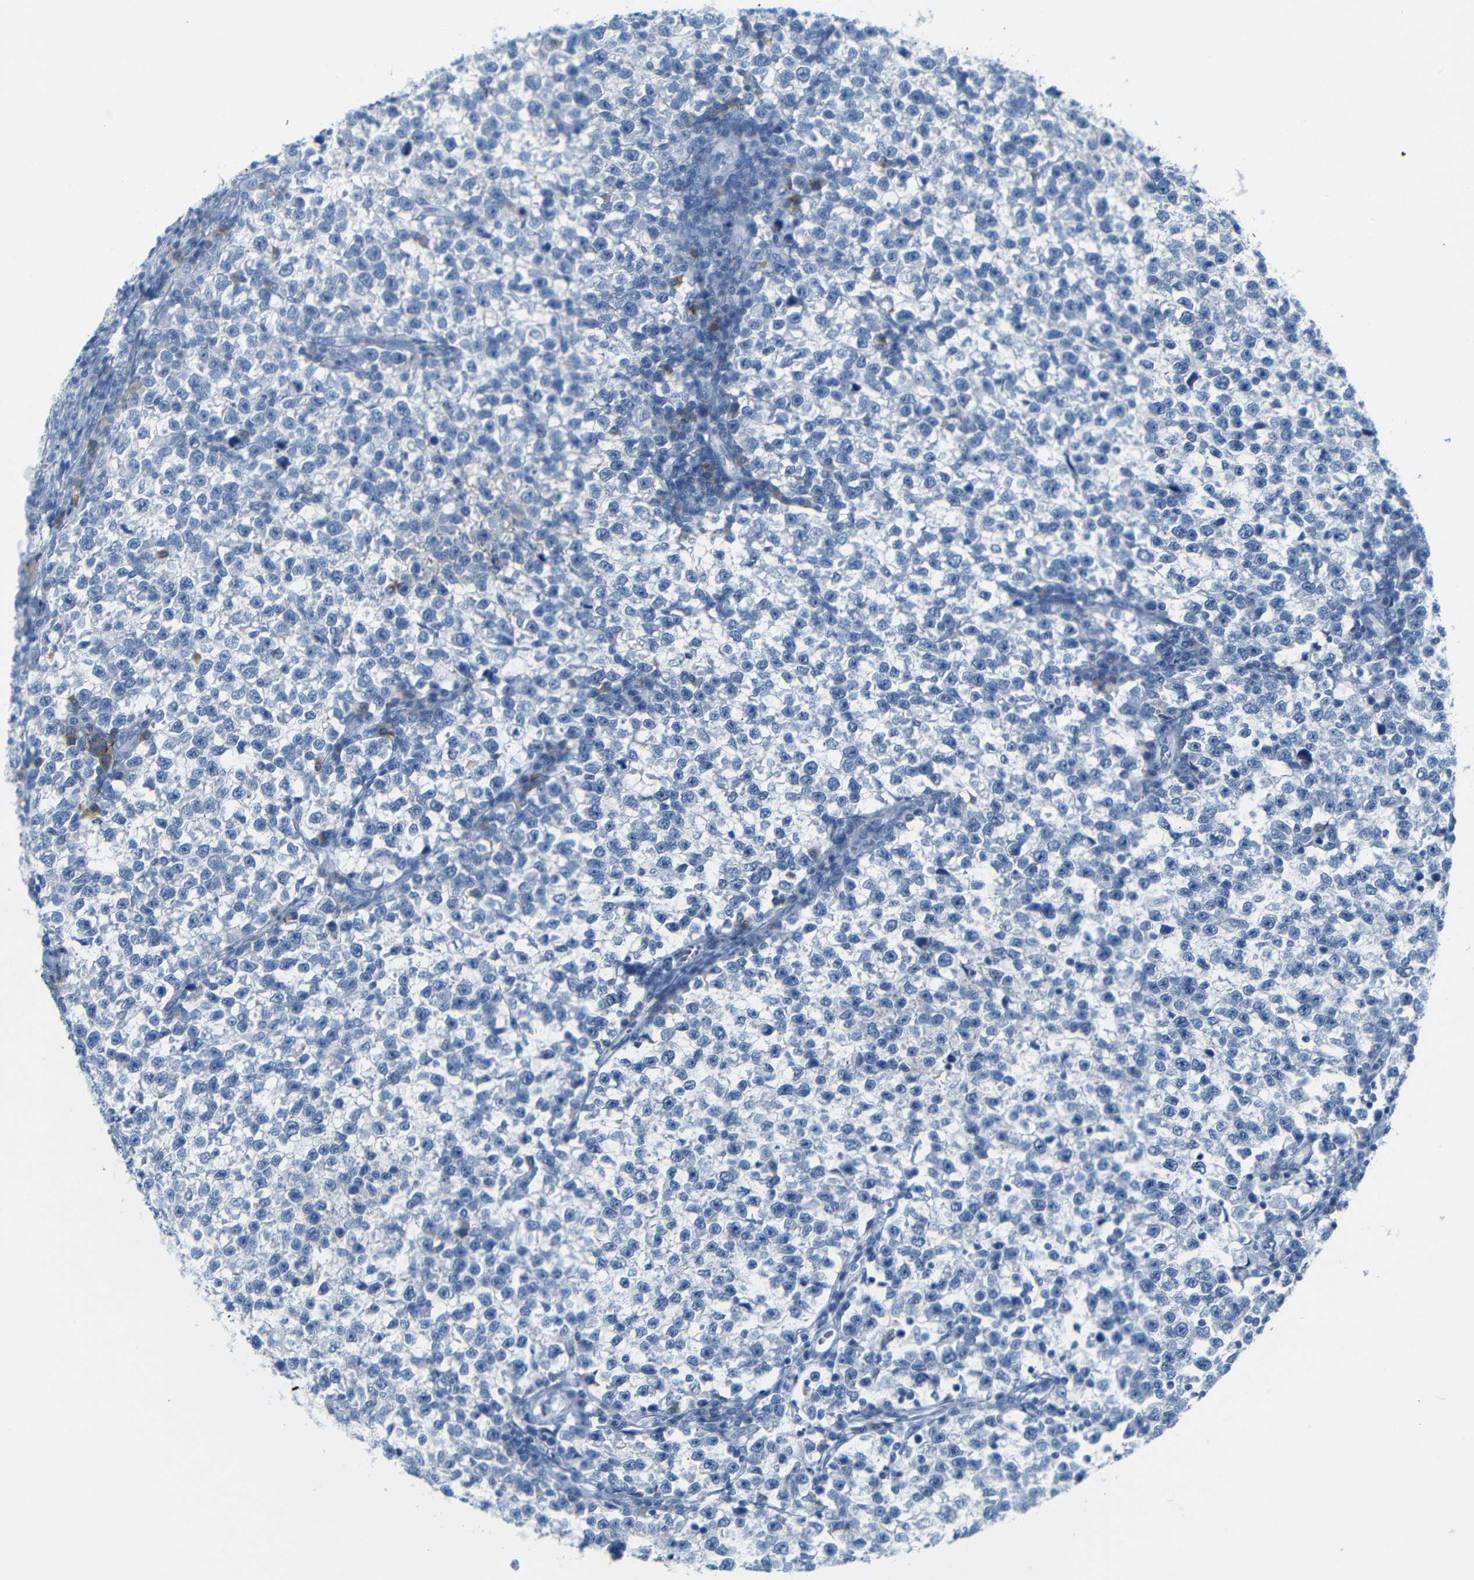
{"staining": {"intensity": "negative", "quantity": "none", "location": "none"}, "tissue": "testis cancer", "cell_type": "Tumor cells", "image_type": "cancer", "snomed": [{"axis": "morphology", "description": "Normal tissue, NOS"}, {"axis": "morphology", "description": "Seminoma, NOS"}, {"axis": "topography", "description": "Testis"}], "caption": "Immunohistochemical staining of human seminoma (testis) displays no significant positivity in tumor cells.", "gene": "FCRL1", "patient": {"sex": "male", "age": 43}}